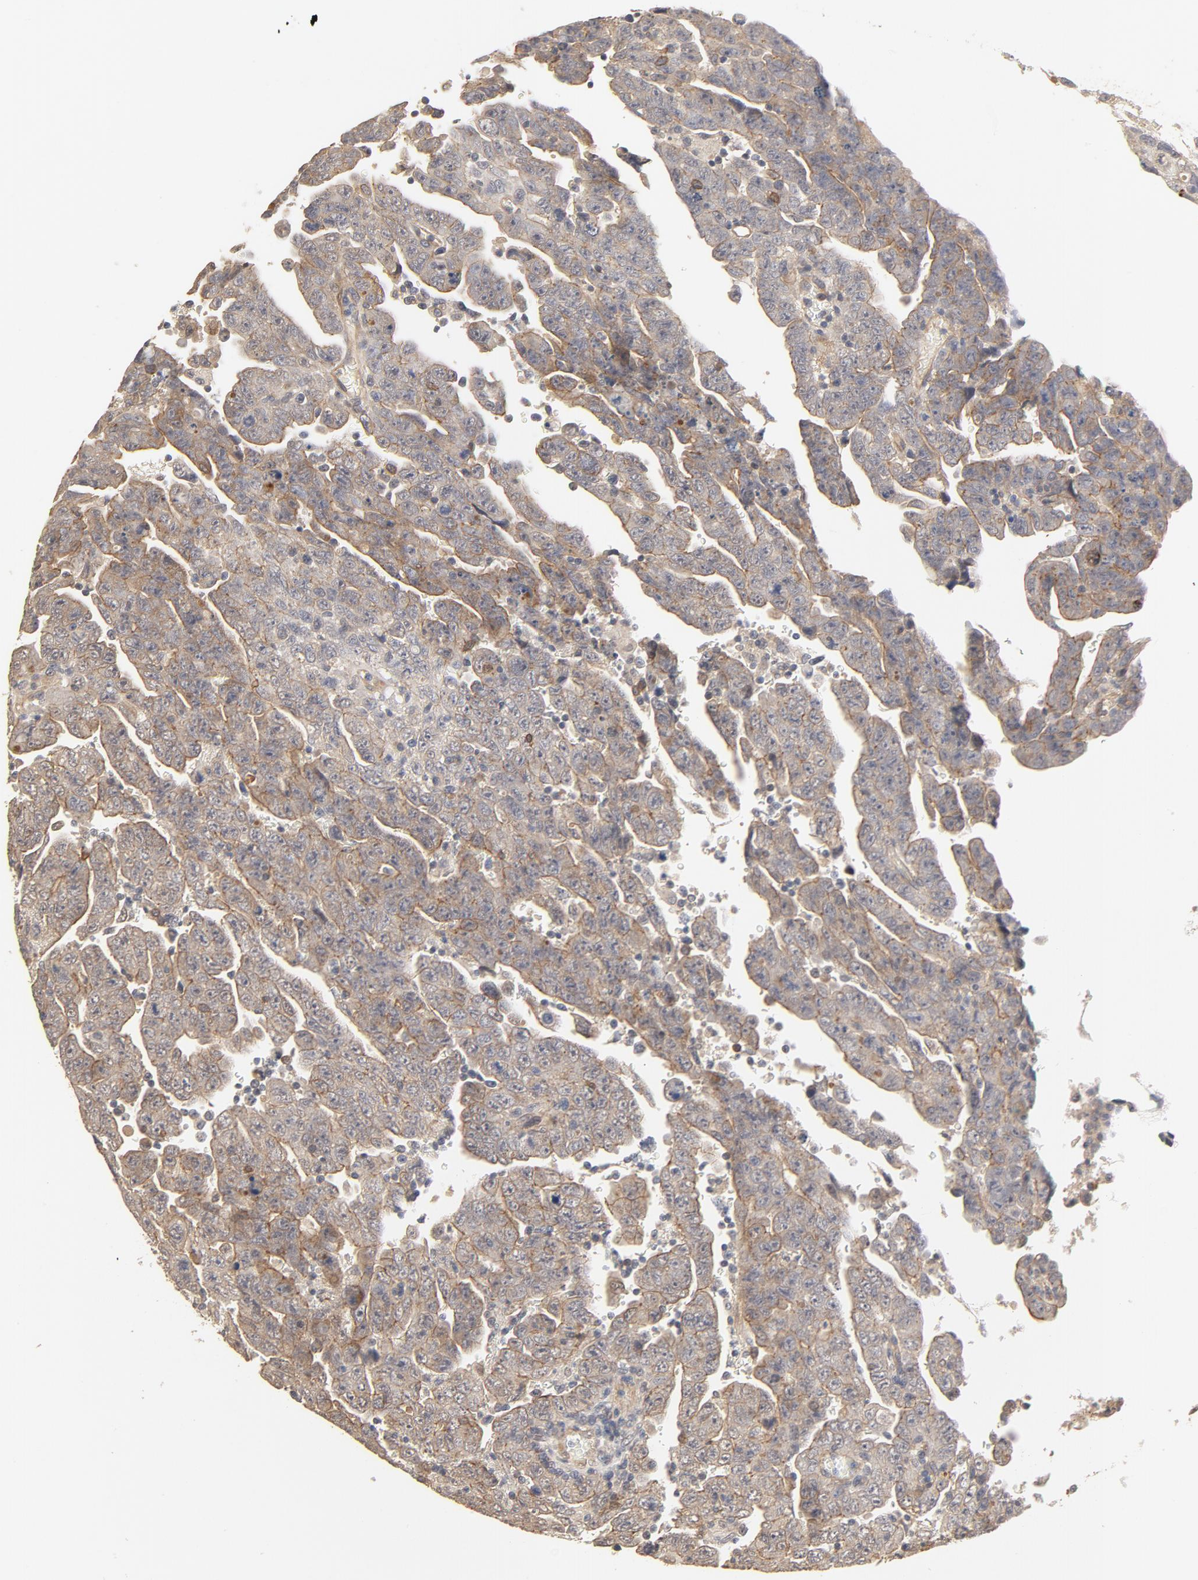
{"staining": {"intensity": "moderate", "quantity": ">75%", "location": "cytoplasmic/membranous"}, "tissue": "testis cancer", "cell_type": "Tumor cells", "image_type": "cancer", "snomed": [{"axis": "morphology", "description": "Carcinoma, Embryonal, NOS"}, {"axis": "topography", "description": "Testis"}], "caption": "Immunohistochemistry (IHC) photomicrograph of neoplastic tissue: testis cancer stained using immunohistochemistry (IHC) displays medium levels of moderate protein expression localized specifically in the cytoplasmic/membranous of tumor cells, appearing as a cytoplasmic/membranous brown color.", "gene": "IL3RA", "patient": {"sex": "male", "age": 28}}